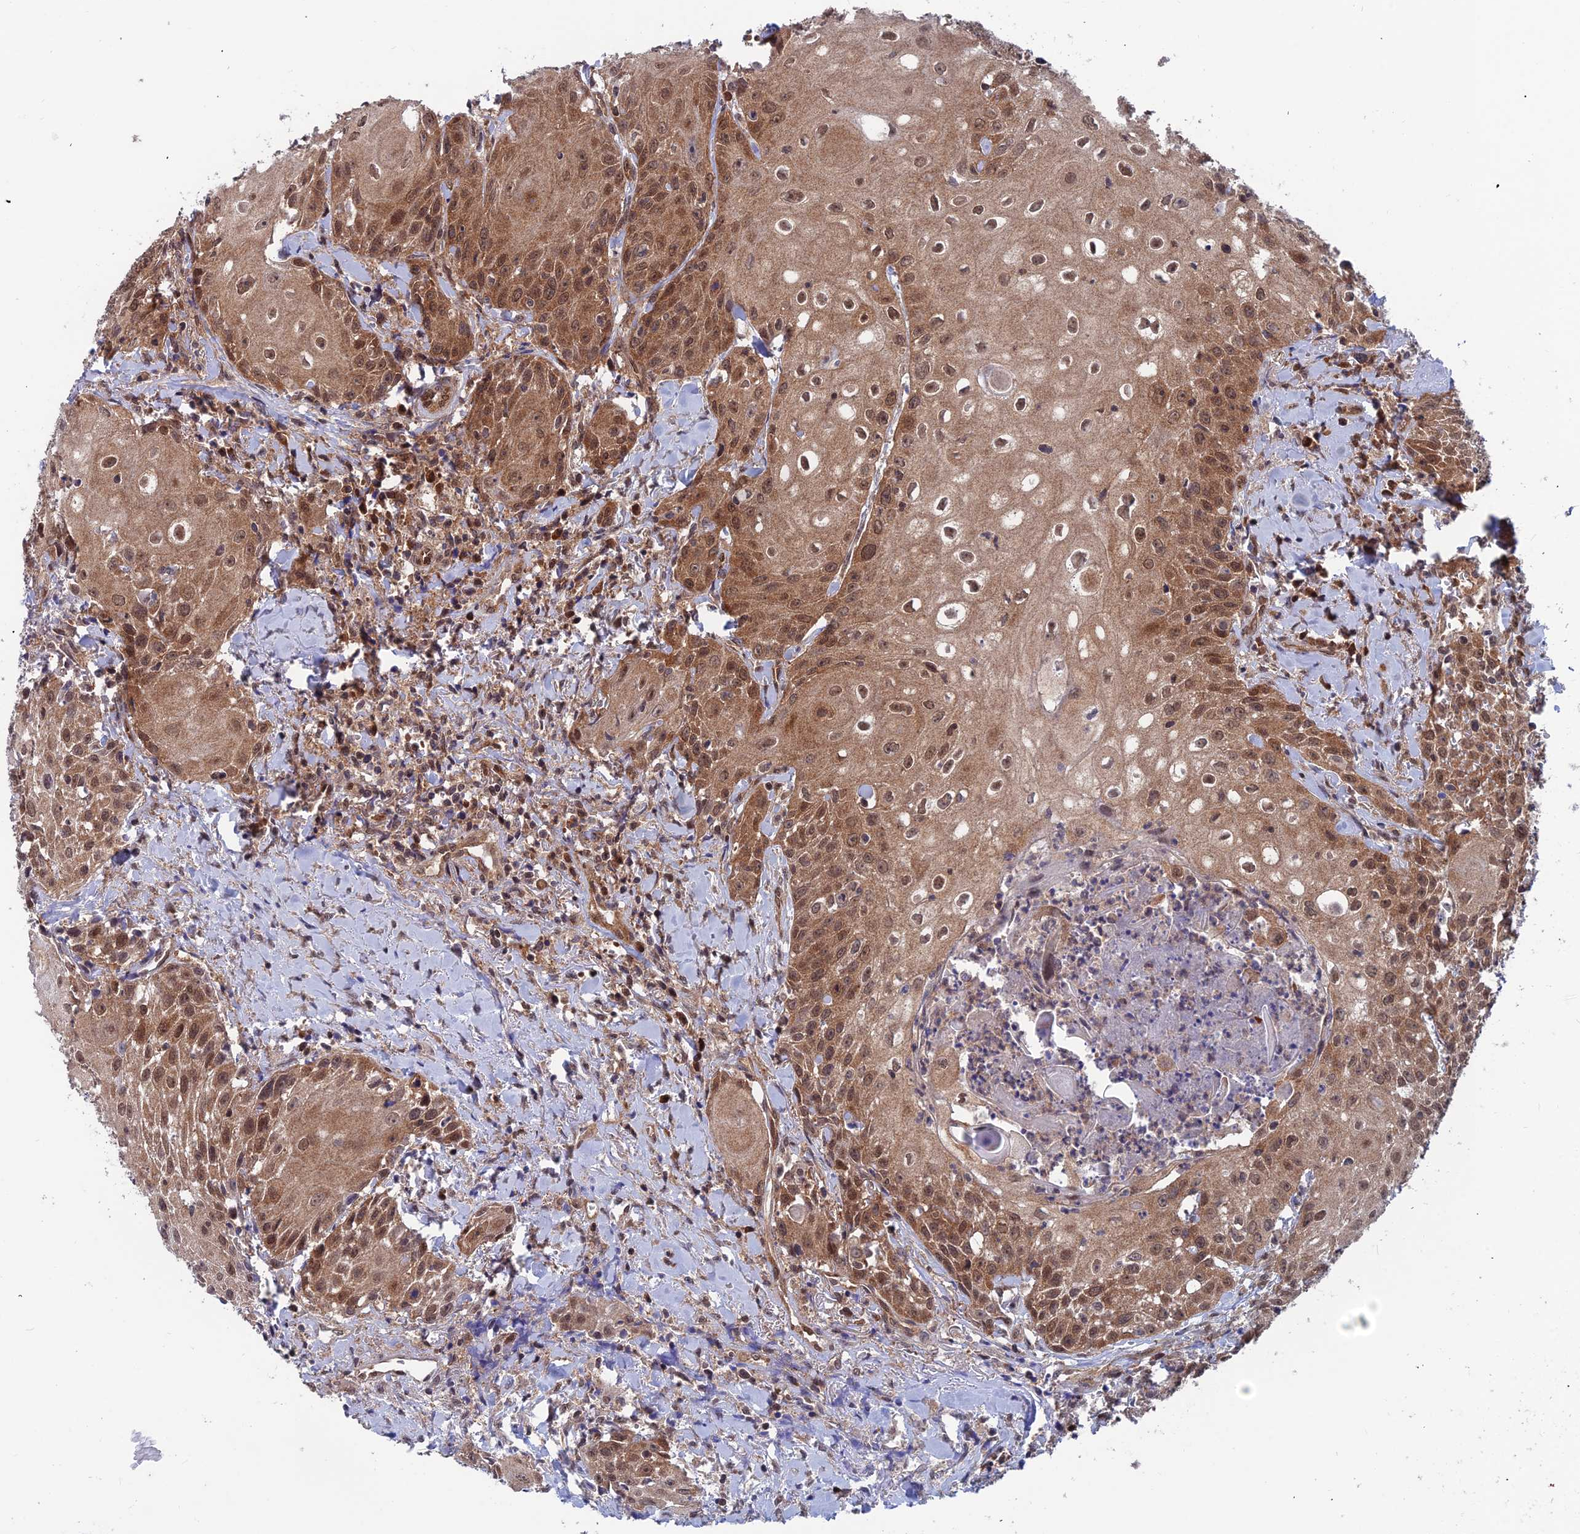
{"staining": {"intensity": "moderate", "quantity": ">75%", "location": "cytoplasmic/membranous,nuclear"}, "tissue": "head and neck cancer", "cell_type": "Tumor cells", "image_type": "cancer", "snomed": [{"axis": "morphology", "description": "Squamous cell carcinoma, NOS"}, {"axis": "topography", "description": "Oral tissue"}, {"axis": "topography", "description": "Head-Neck"}], "caption": "Approximately >75% of tumor cells in human head and neck cancer exhibit moderate cytoplasmic/membranous and nuclear protein expression as visualized by brown immunohistochemical staining.", "gene": "IGBP1", "patient": {"sex": "female", "age": 82}}